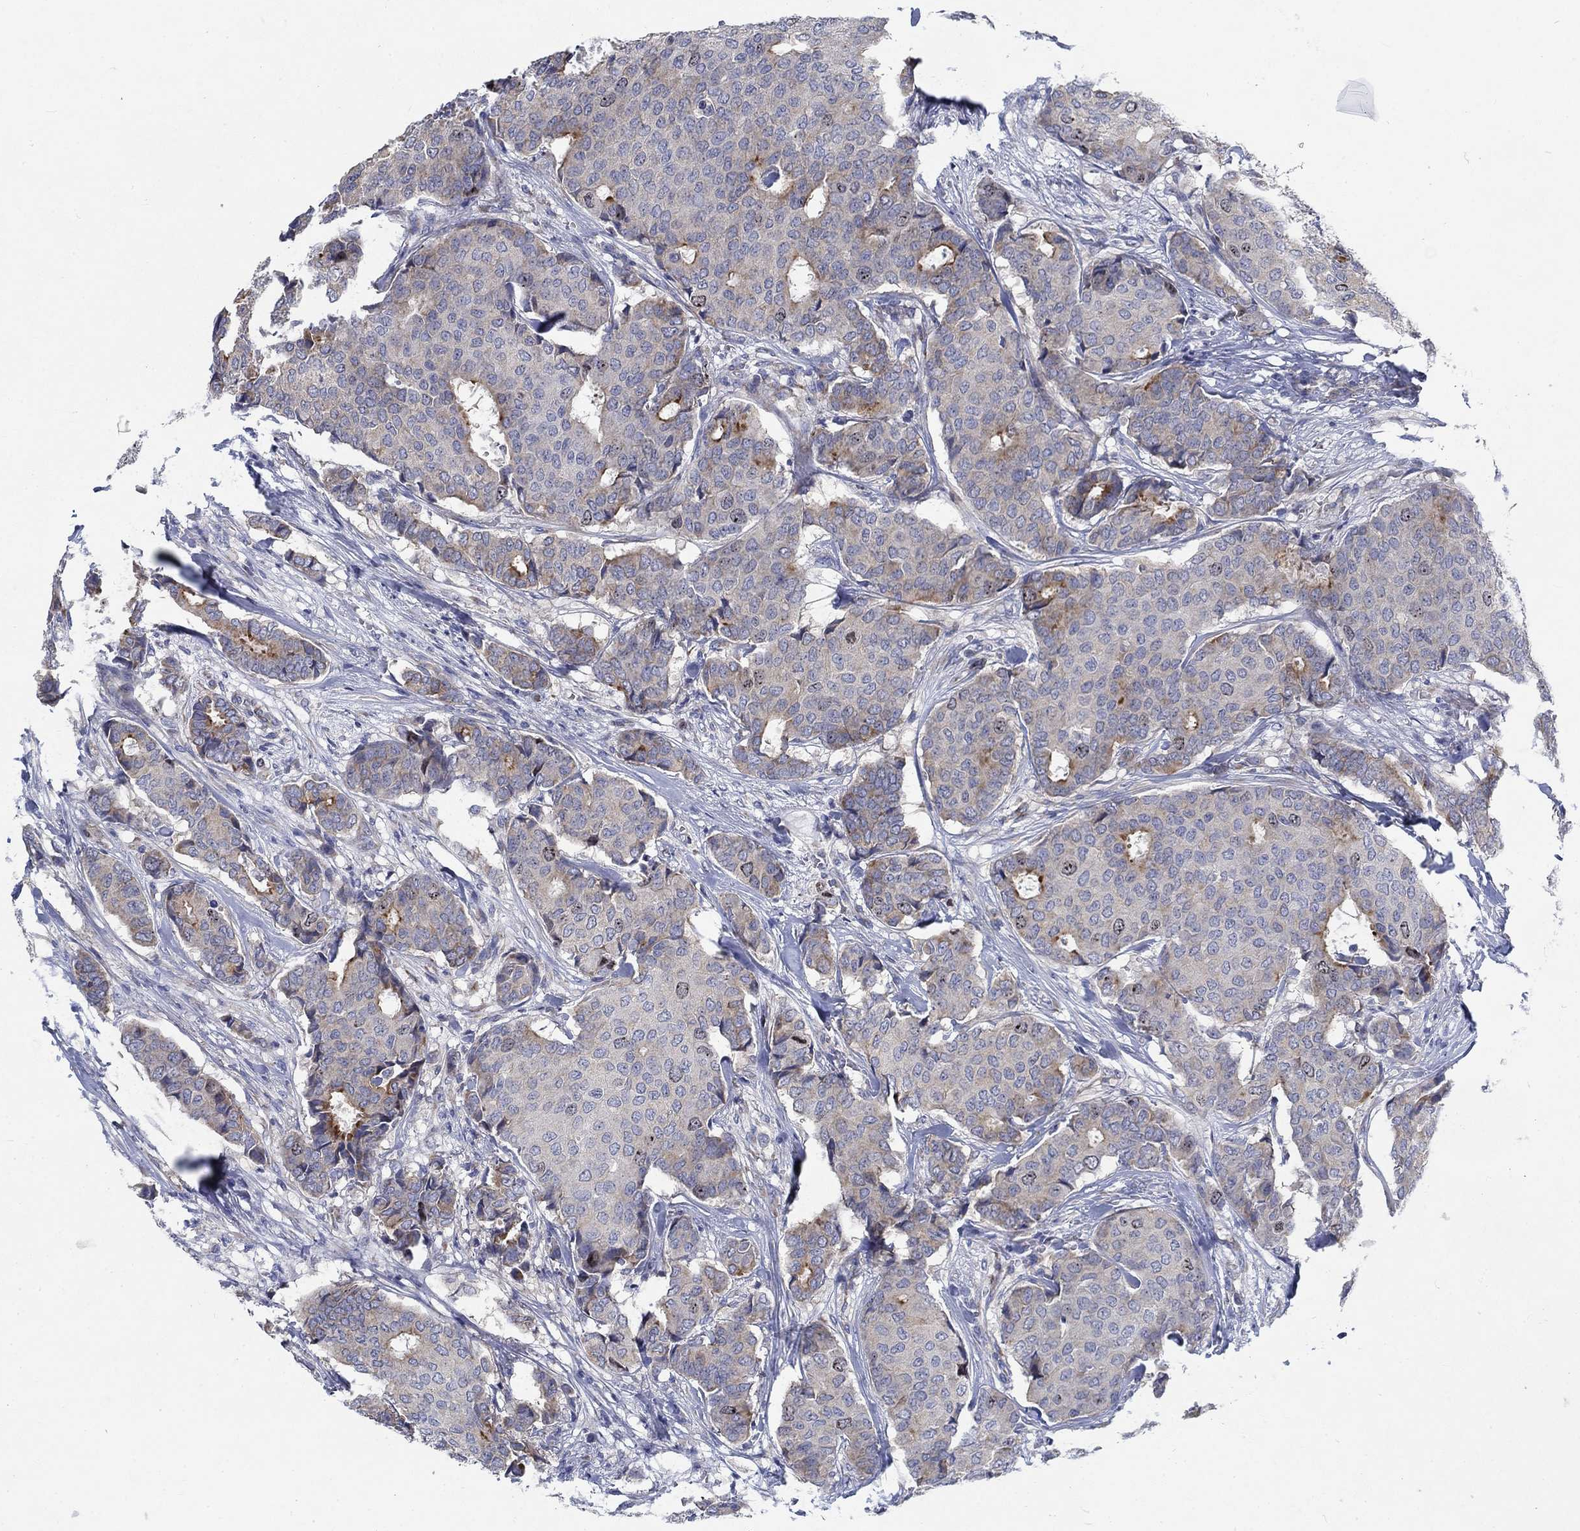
{"staining": {"intensity": "weak", "quantity": "25%-75%", "location": "cytoplasmic/membranous"}, "tissue": "breast cancer", "cell_type": "Tumor cells", "image_type": "cancer", "snomed": [{"axis": "morphology", "description": "Duct carcinoma"}, {"axis": "topography", "description": "Breast"}], "caption": "A low amount of weak cytoplasmic/membranous expression is seen in approximately 25%-75% of tumor cells in breast infiltrating ductal carcinoma tissue.", "gene": "MMP24", "patient": {"sex": "female", "age": 75}}